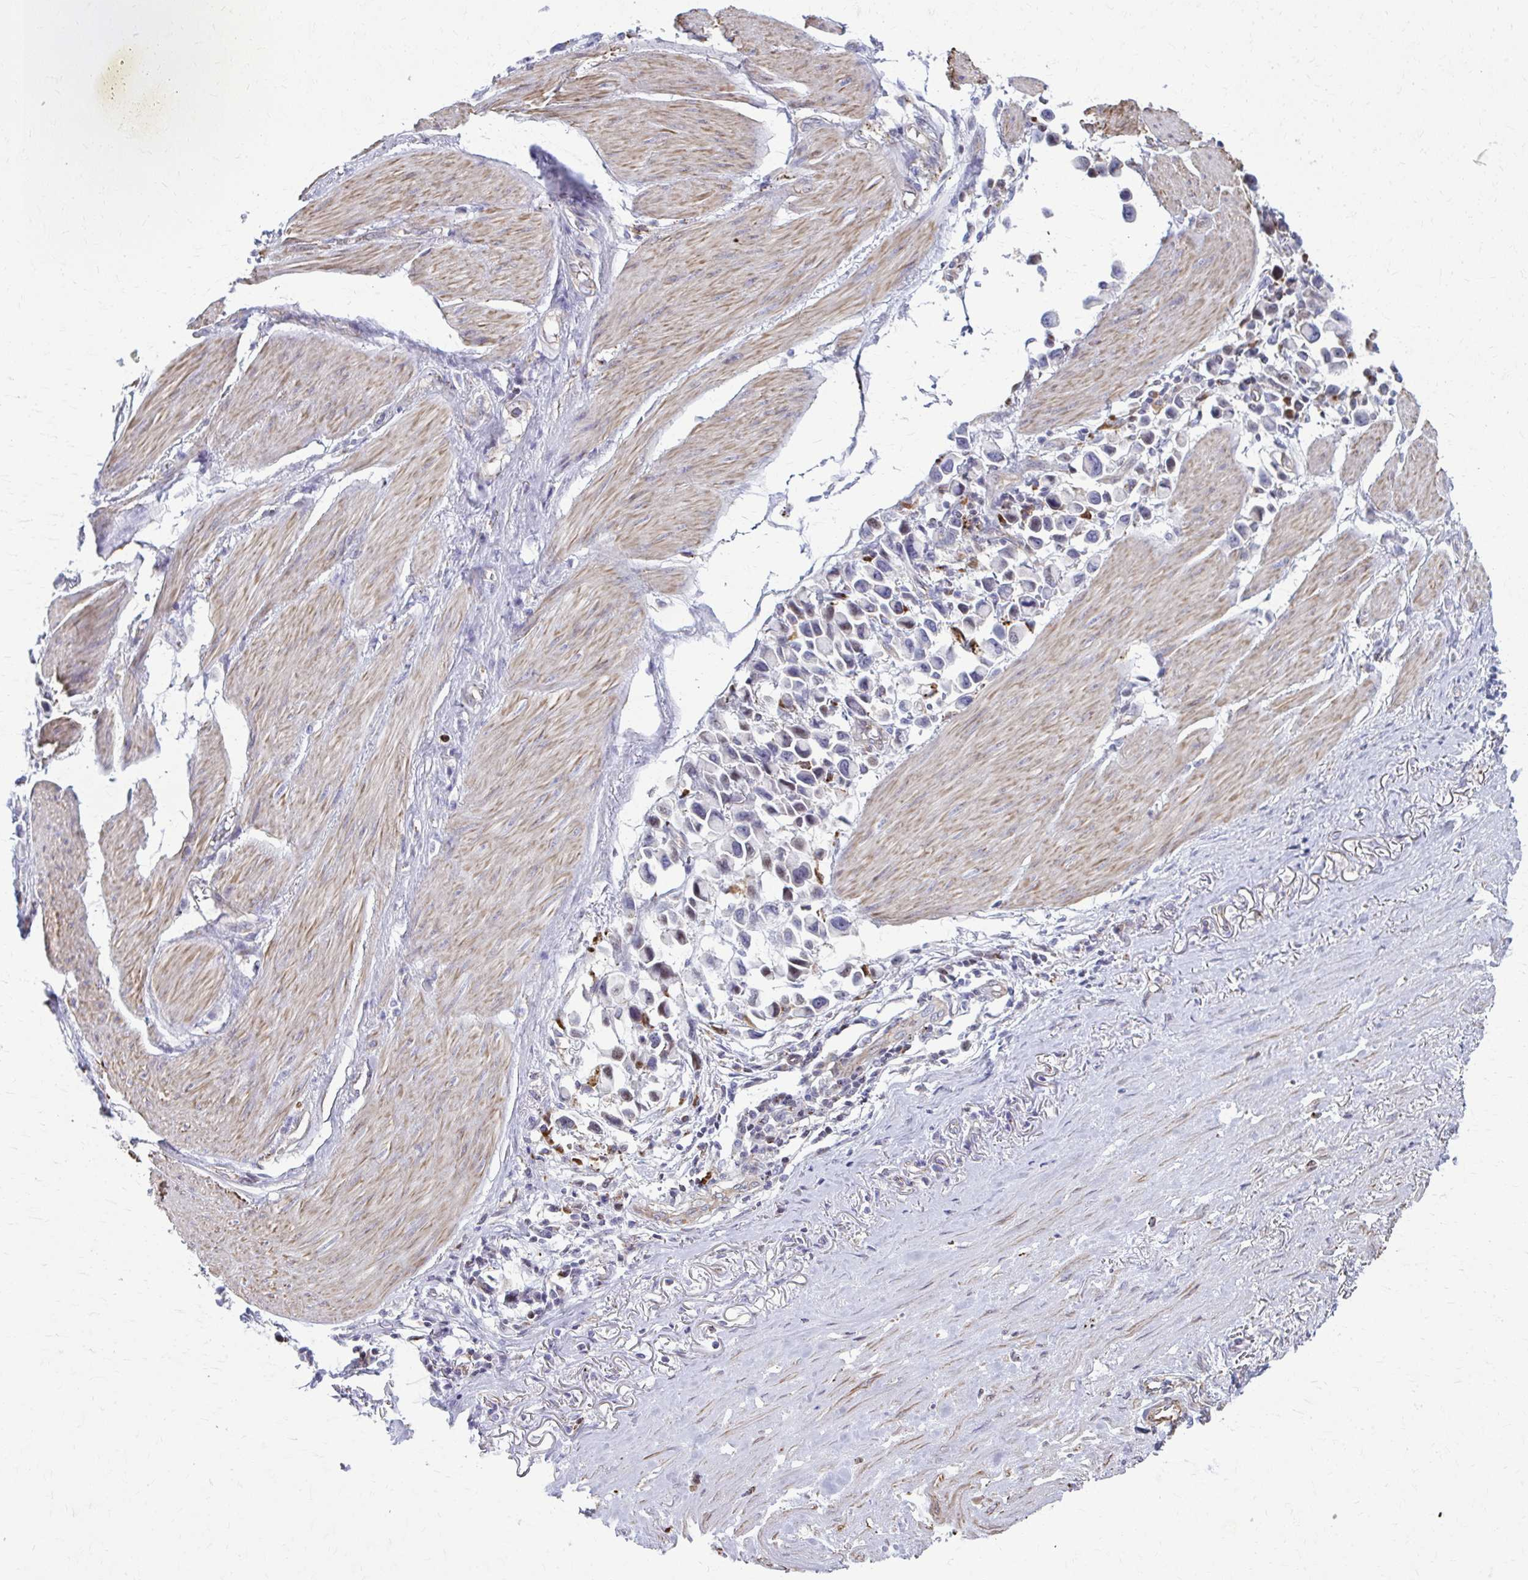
{"staining": {"intensity": "weak", "quantity": "<25%", "location": "nuclear"}, "tissue": "stomach cancer", "cell_type": "Tumor cells", "image_type": "cancer", "snomed": [{"axis": "morphology", "description": "Adenocarcinoma, NOS"}, {"axis": "topography", "description": "Stomach"}], "caption": "A histopathology image of adenocarcinoma (stomach) stained for a protein exhibits no brown staining in tumor cells. The staining is performed using DAB brown chromogen with nuclei counter-stained in using hematoxylin.", "gene": "LRRC4B", "patient": {"sex": "female", "age": 81}}